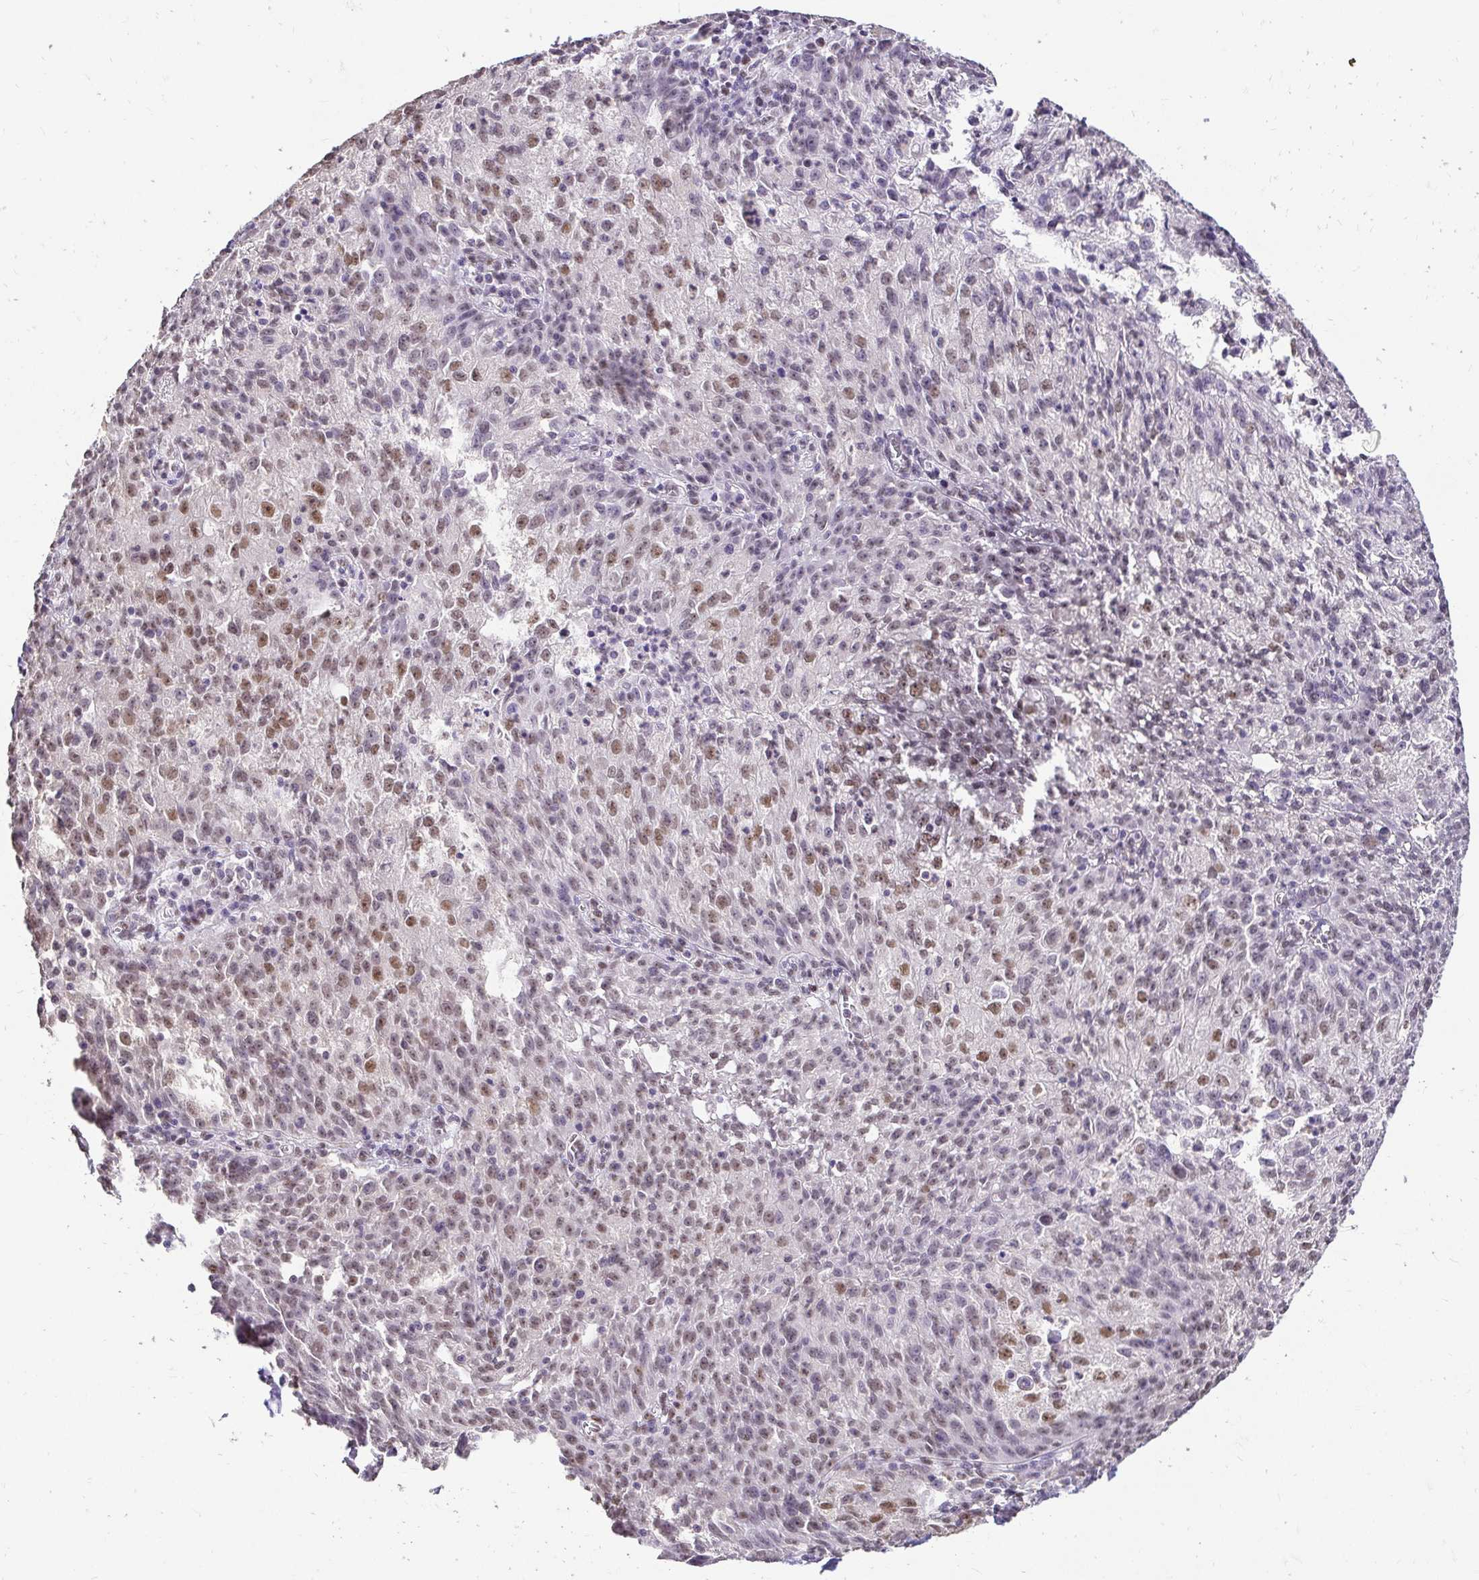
{"staining": {"intensity": "moderate", "quantity": "25%-75%", "location": "nuclear"}, "tissue": "lung cancer", "cell_type": "Tumor cells", "image_type": "cancer", "snomed": [{"axis": "morphology", "description": "Squamous cell carcinoma, NOS"}, {"axis": "morphology", "description": "Squamous cell carcinoma, metastatic, NOS"}, {"axis": "topography", "description": "Bronchus"}, {"axis": "topography", "description": "Lung"}], "caption": "An image of metastatic squamous cell carcinoma (lung) stained for a protein exhibits moderate nuclear brown staining in tumor cells.", "gene": "RIMS4", "patient": {"sex": "male", "age": 62}}